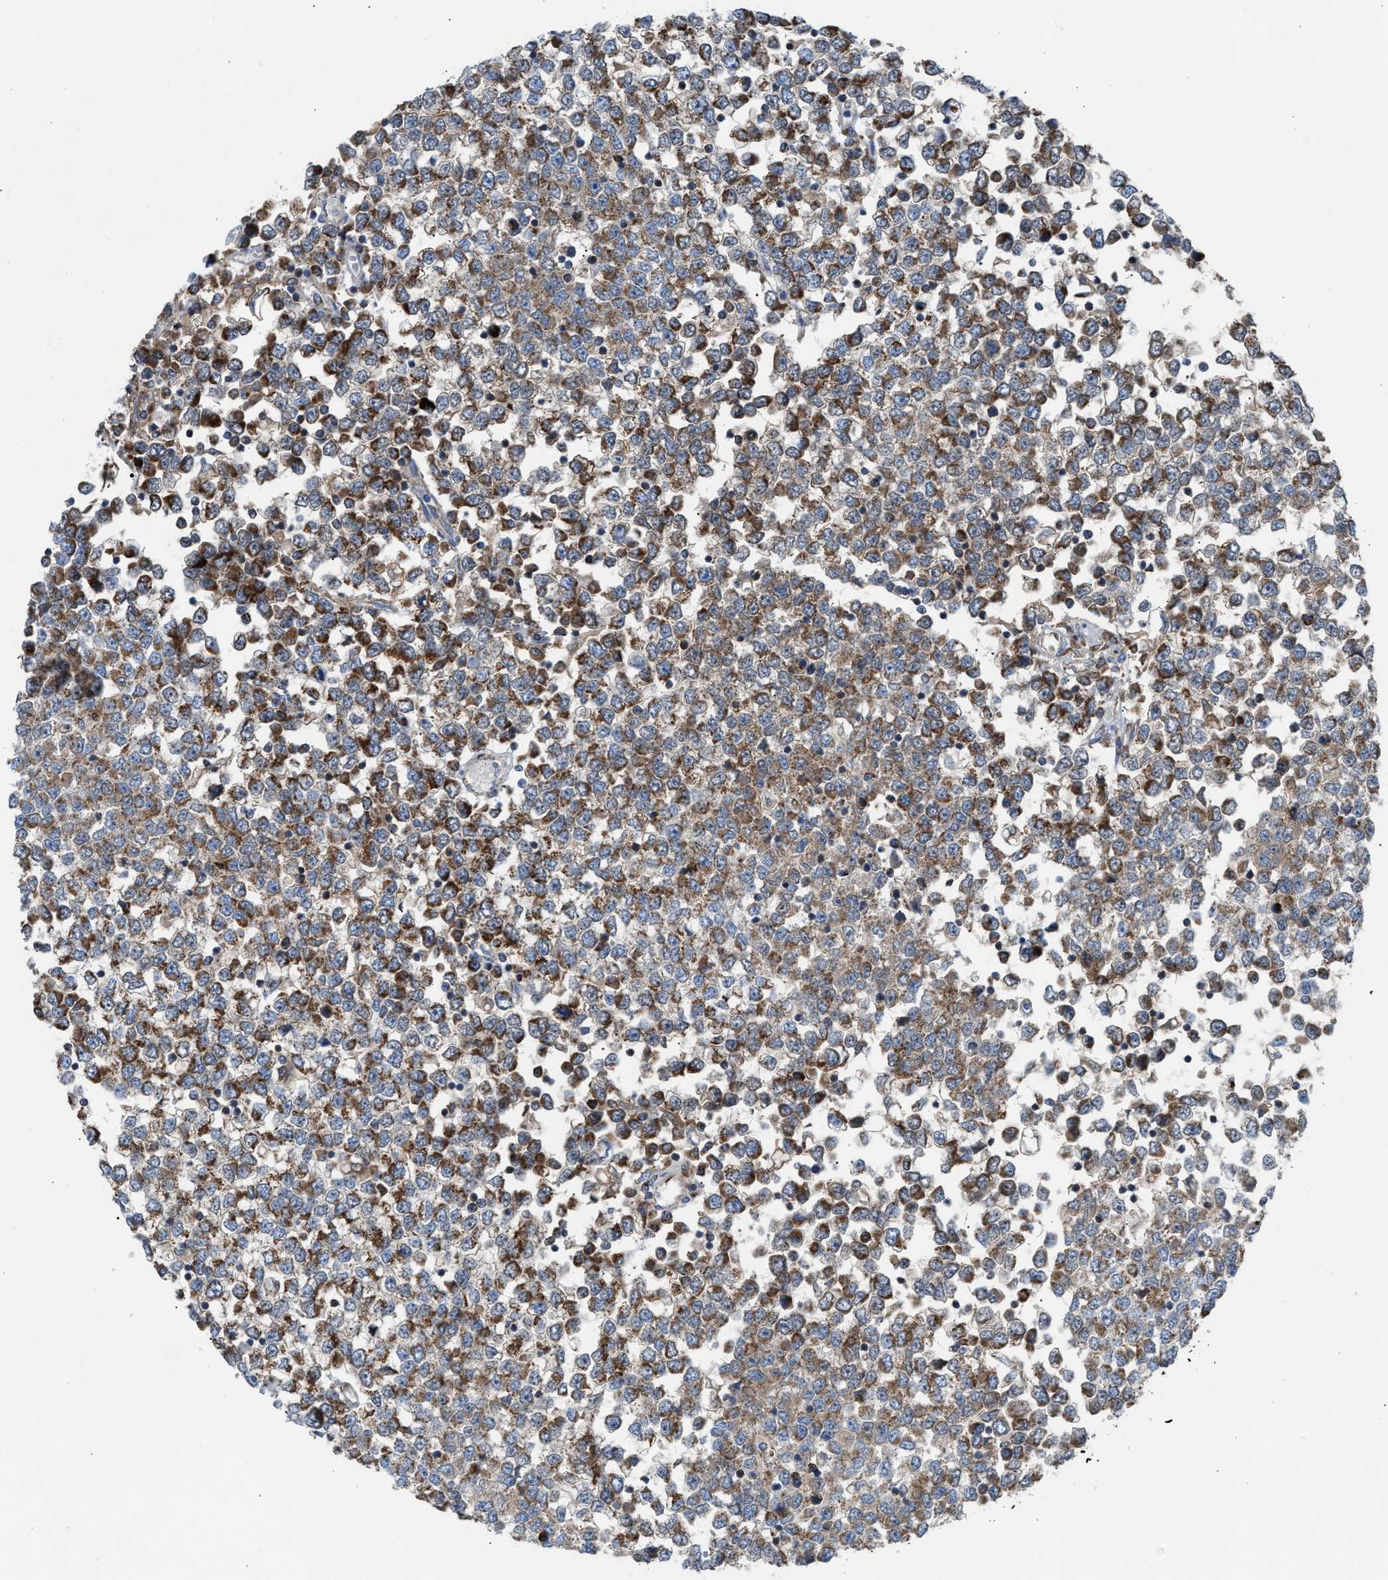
{"staining": {"intensity": "moderate", "quantity": ">75%", "location": "cytoplasmic/membranous"}, "tissue": "testis cancer", "cell_type": "Tumor cells", "image_type": "cancer", "snomed": [{"axis": "morphology", "description": "Seminoma, NOS"}, {"axis": "topography", "description": "Testis"}], "caption": "Testis cancer tissue displays moderate cytoplasmic/membranous positivity in approximately >75% of tumor cells", "gene": "PMPCA", "patient": {"sex": "male", "age": 65}}